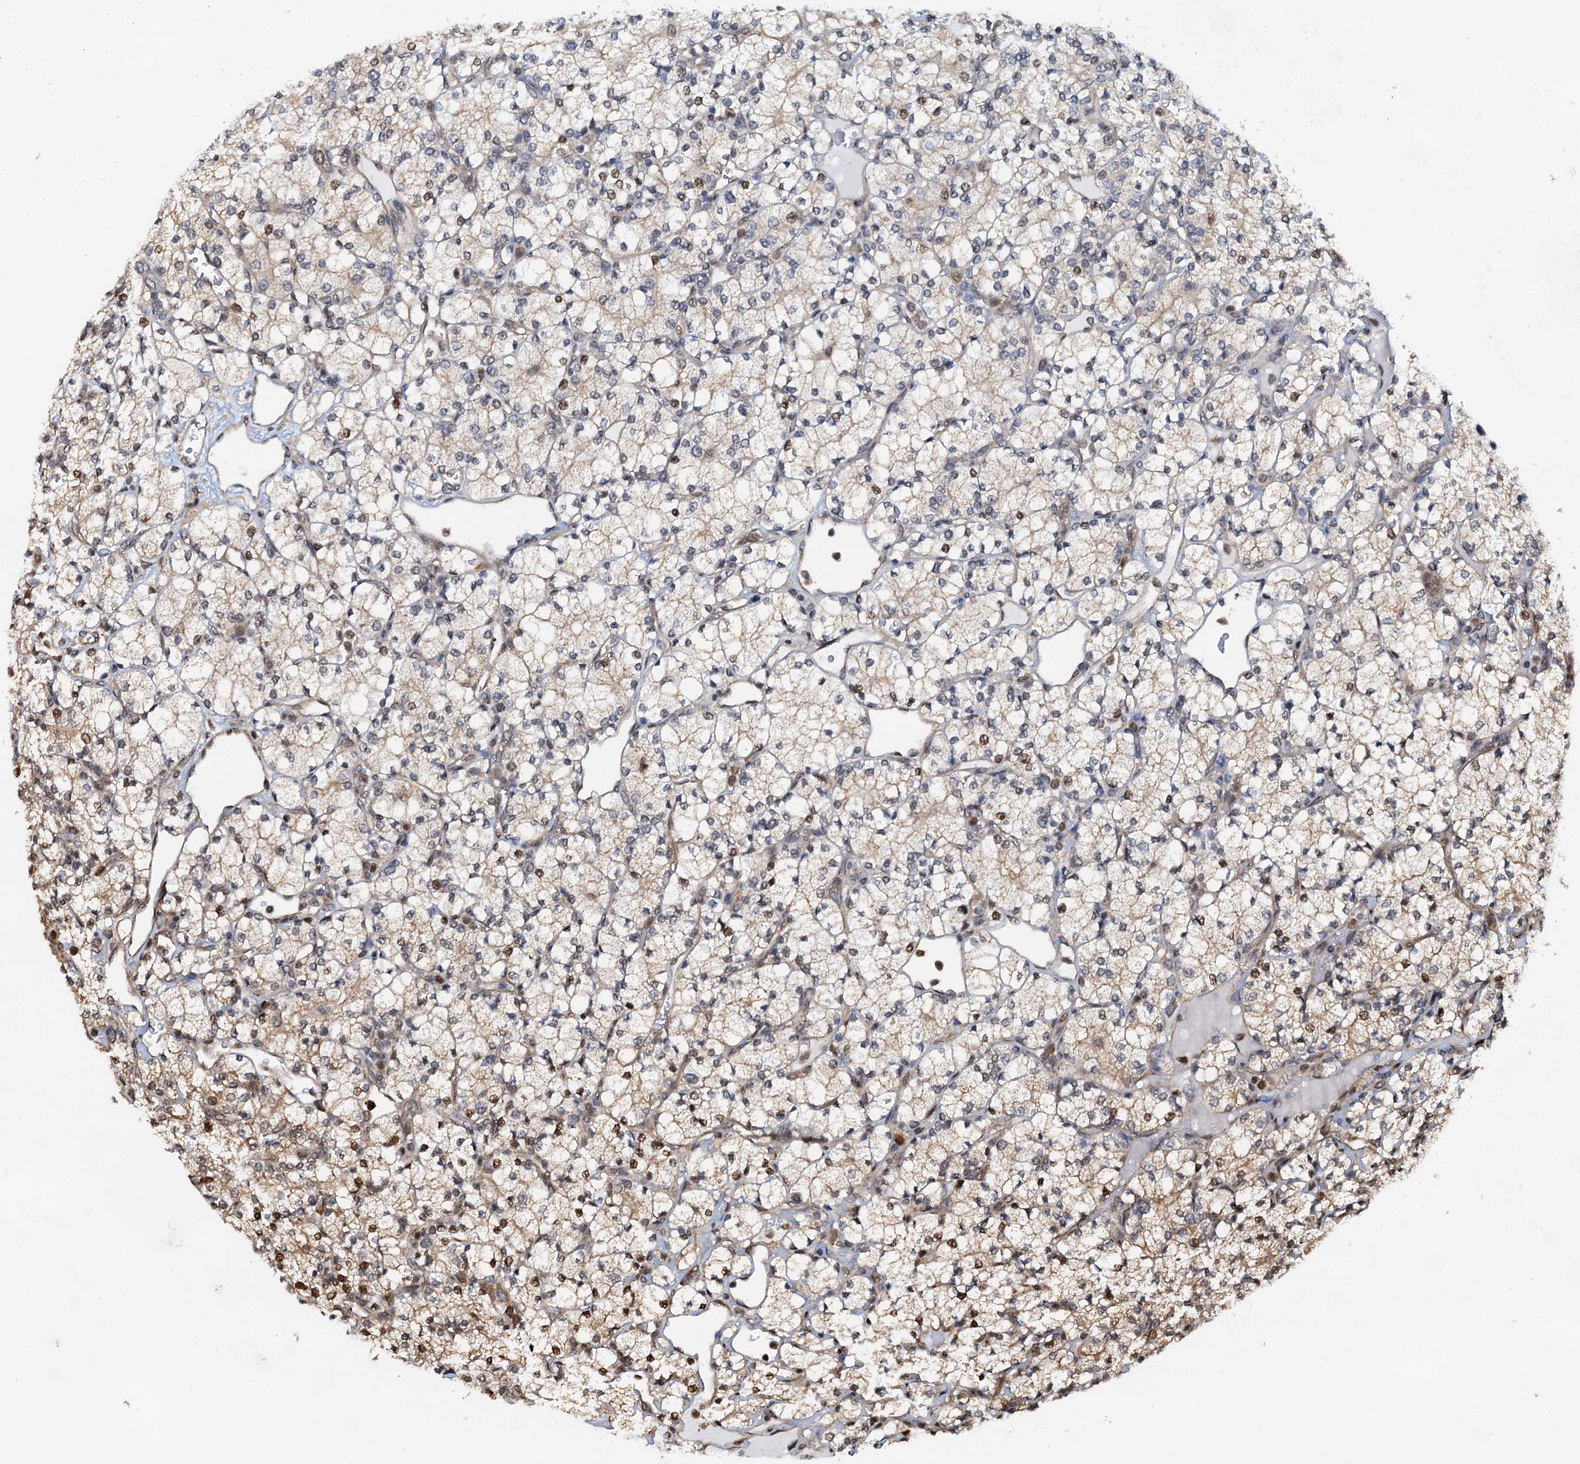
{"staining": {"intensity": "moderate", "quantity": "25%-75%", "location": "nuclear"}, "tissue": "renal cancer", "cell_type": "Tumor cells", "image_type": "cancer", "snomed": [{"axis": "morphology", "description": "Adenocarcinoma, NOS"}, {"axis": "topography", "description": "Kidney"}], "caption": "Tumor cells demonstrate medium levels of moderate nuclear staining in about 25%-75% of cells in human adenocarcinoma (renal).", "gene": "PTGES3", "patient": {"sex": "male", "age": 77}}